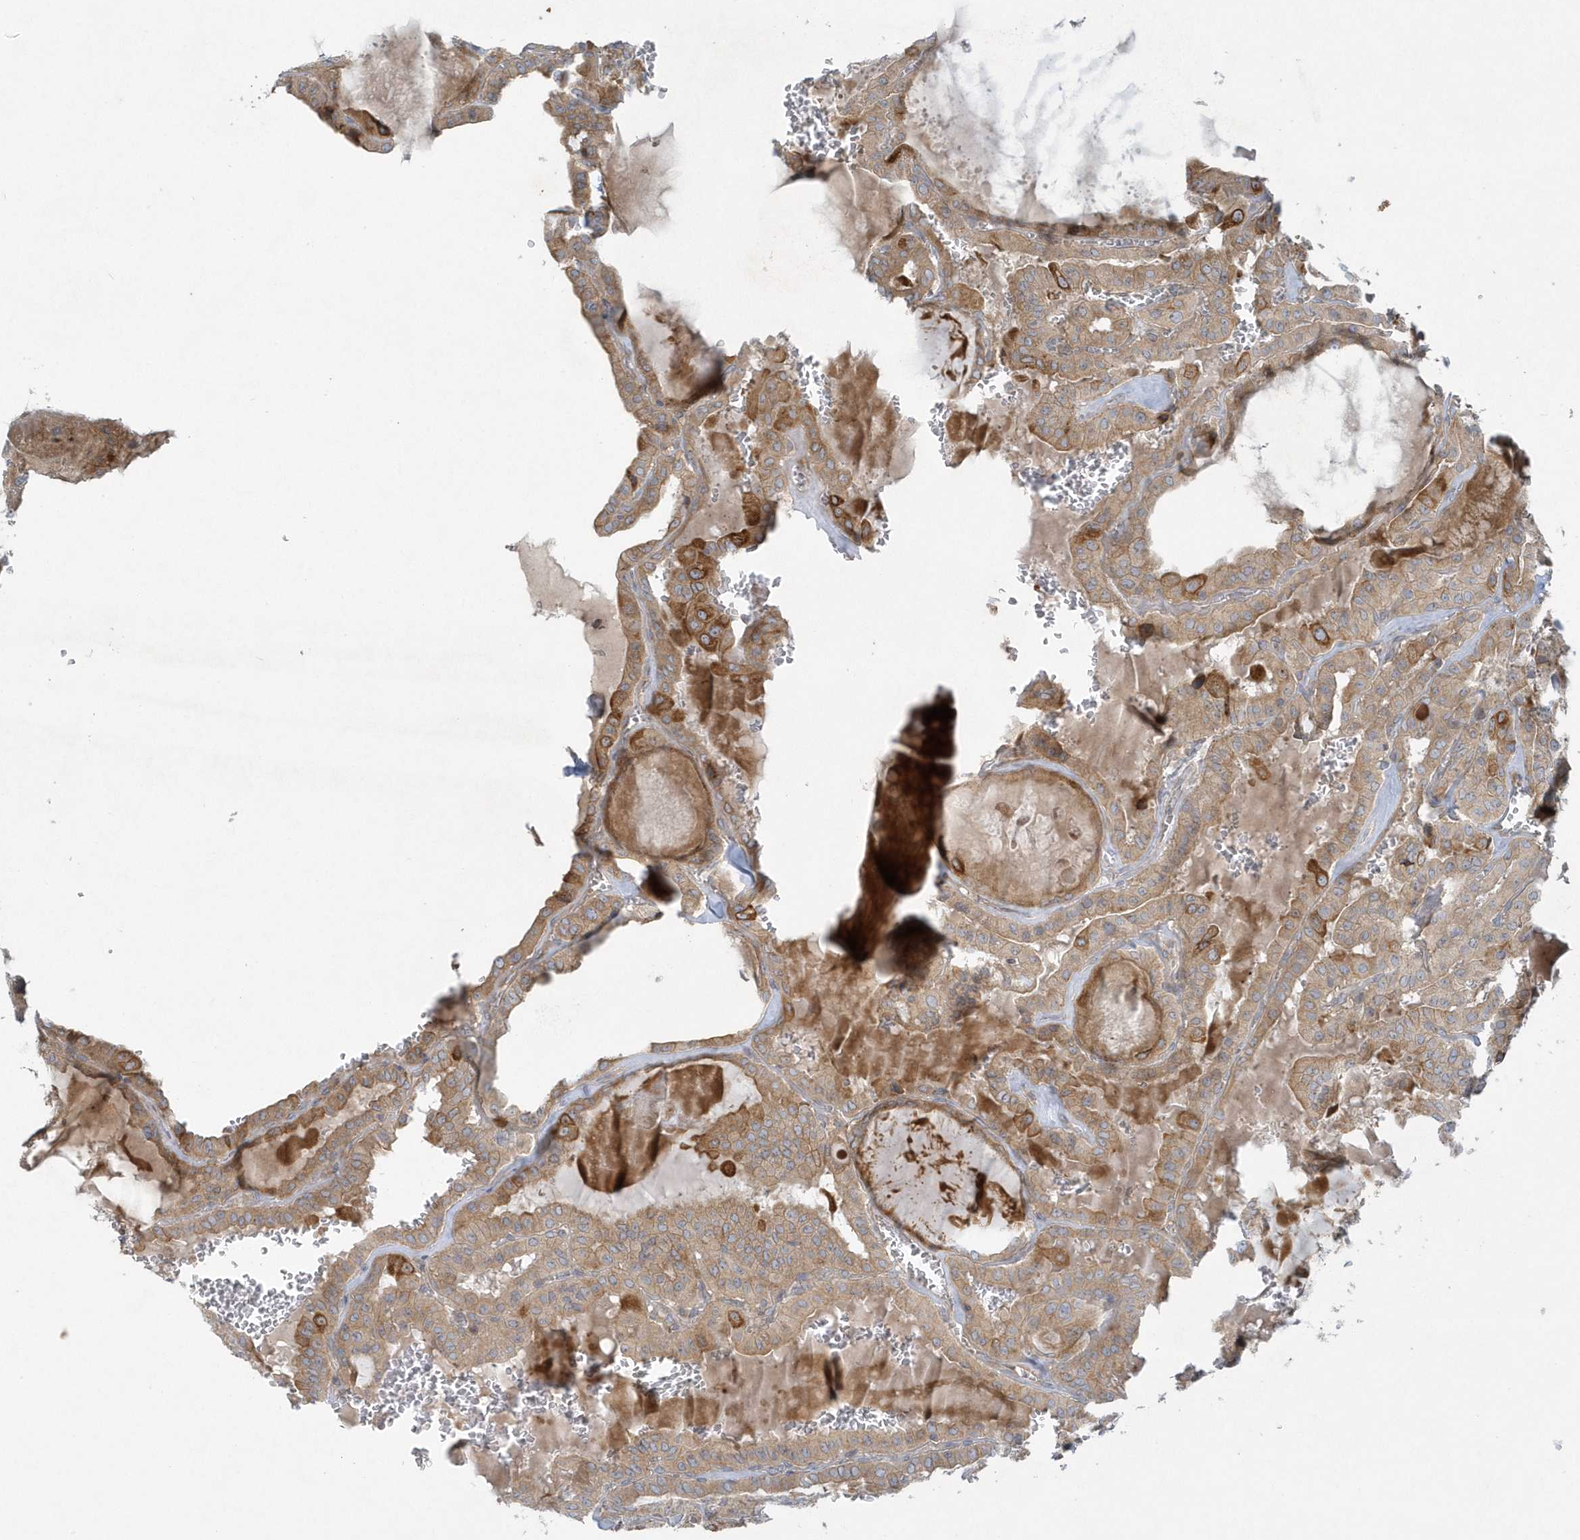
{"staining": {"intensity": "moderate", "quantity": ">75%", "location": "cytoplasmic/membranous"}, "tissue": "thyroid cancer", "cell_type": "Tumor cells", "image_type": "cancer", "snomed": [{"axis": "morphology", "description": "Papillary adenocarcinoma, NOS"}, {"axis": "topography", "description": "Thyroid gland"}], "caption": "A photomicrograph showing moderate cytoplasmic/membranous staining in about >75% of tumor cells in thyroid cancer (papillary adenocarcinoma), as visualized by brown immunohistochemical staining.", "gene": "CNOT10", "patient": {"sex": "male", "age": 52}}